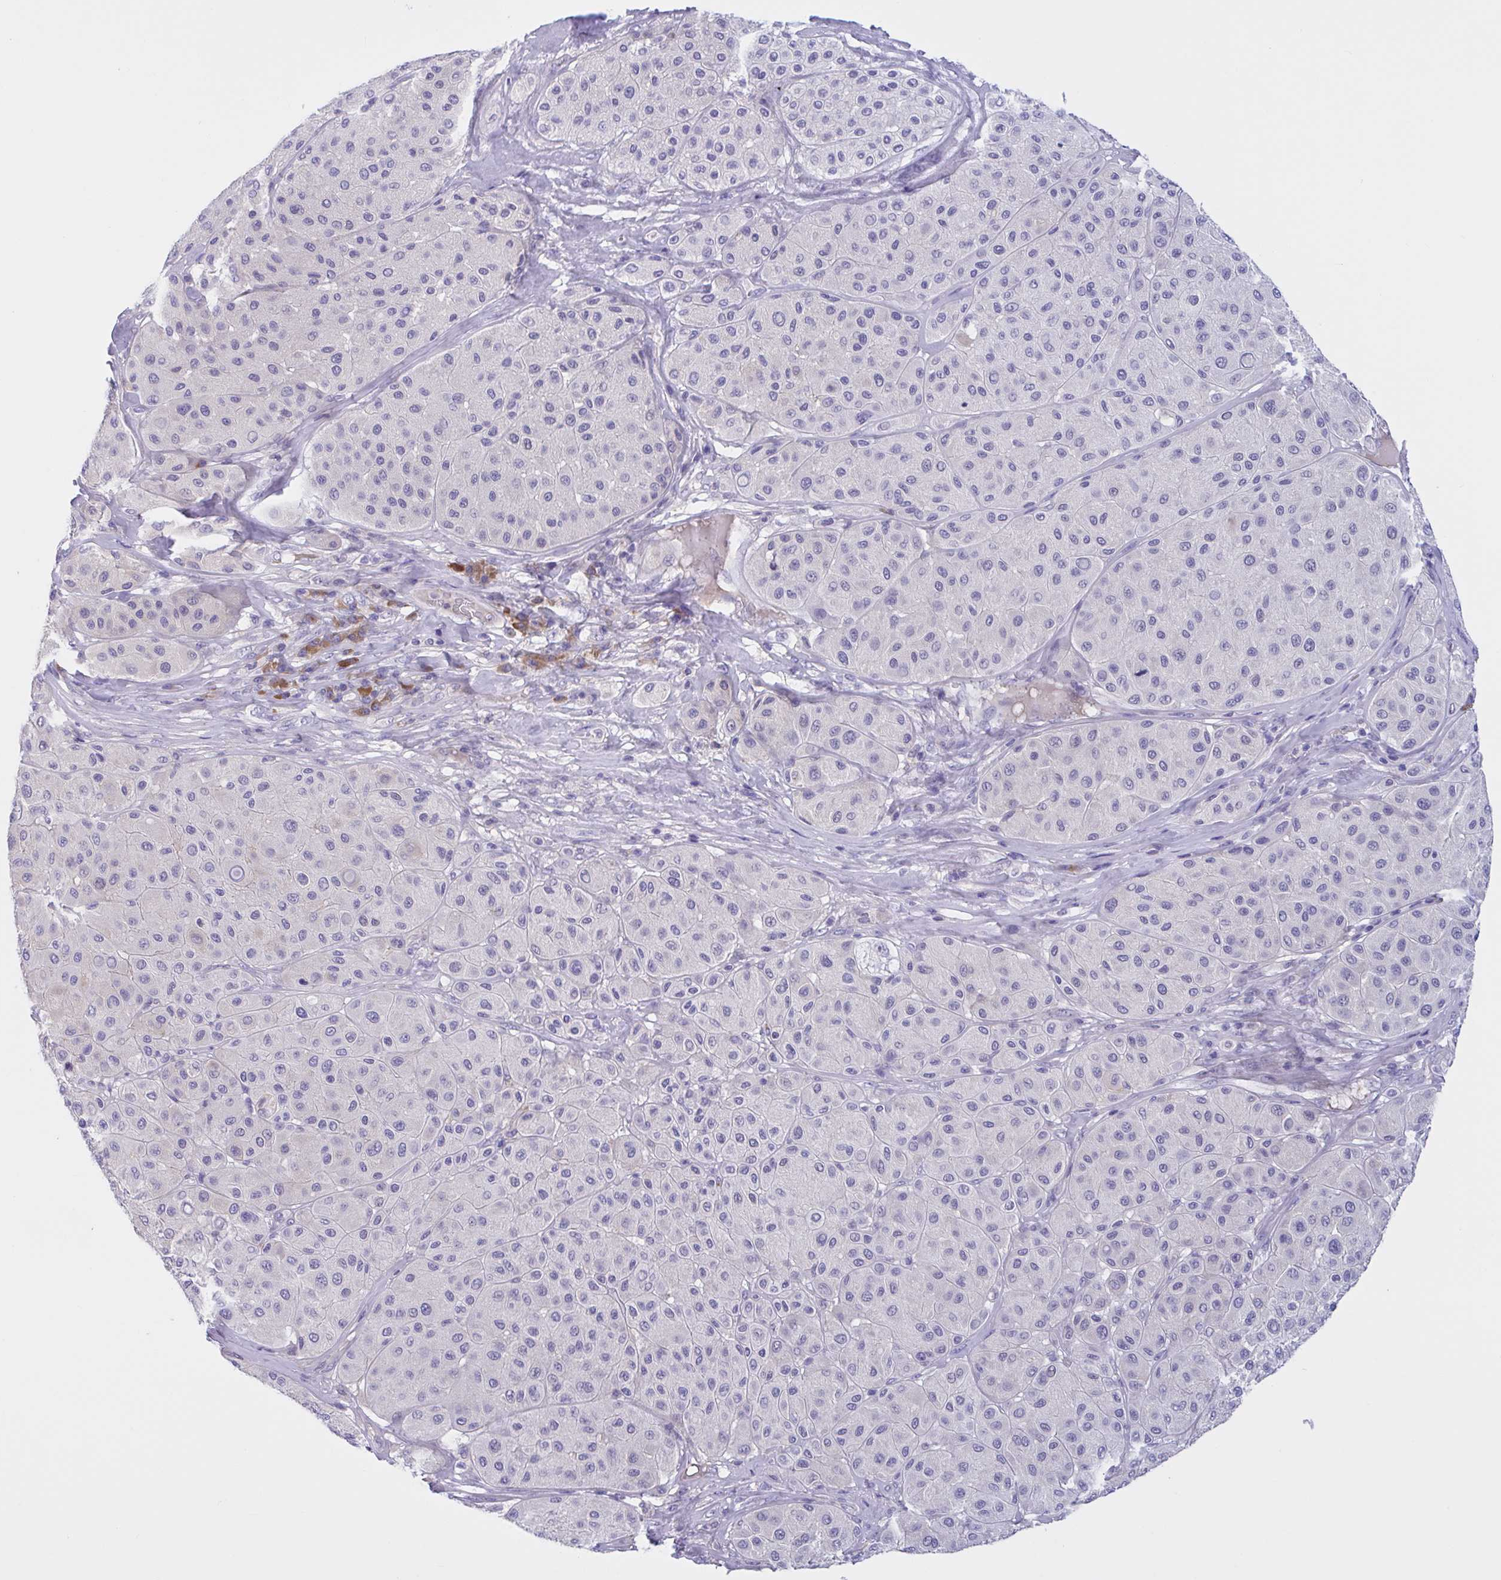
{"staining": {"intensity": "negative", "quantity": "none", "location": "none"}, "tissue": "melanoma", "cell_type": "Tumor cells", "image_type": "cancer", "snomed": [{"axis": "morphology", "description": "Malignant melanoma, Metastatic site"}, {"axis": "topography", "description": "Smooth muscle"}], "caption": "Melanoma was stained to show a protein in brown. There is no significant staining in tumor cells.", "gene": "MS4A14", "patient": {"sex": "male", "age": 41}}